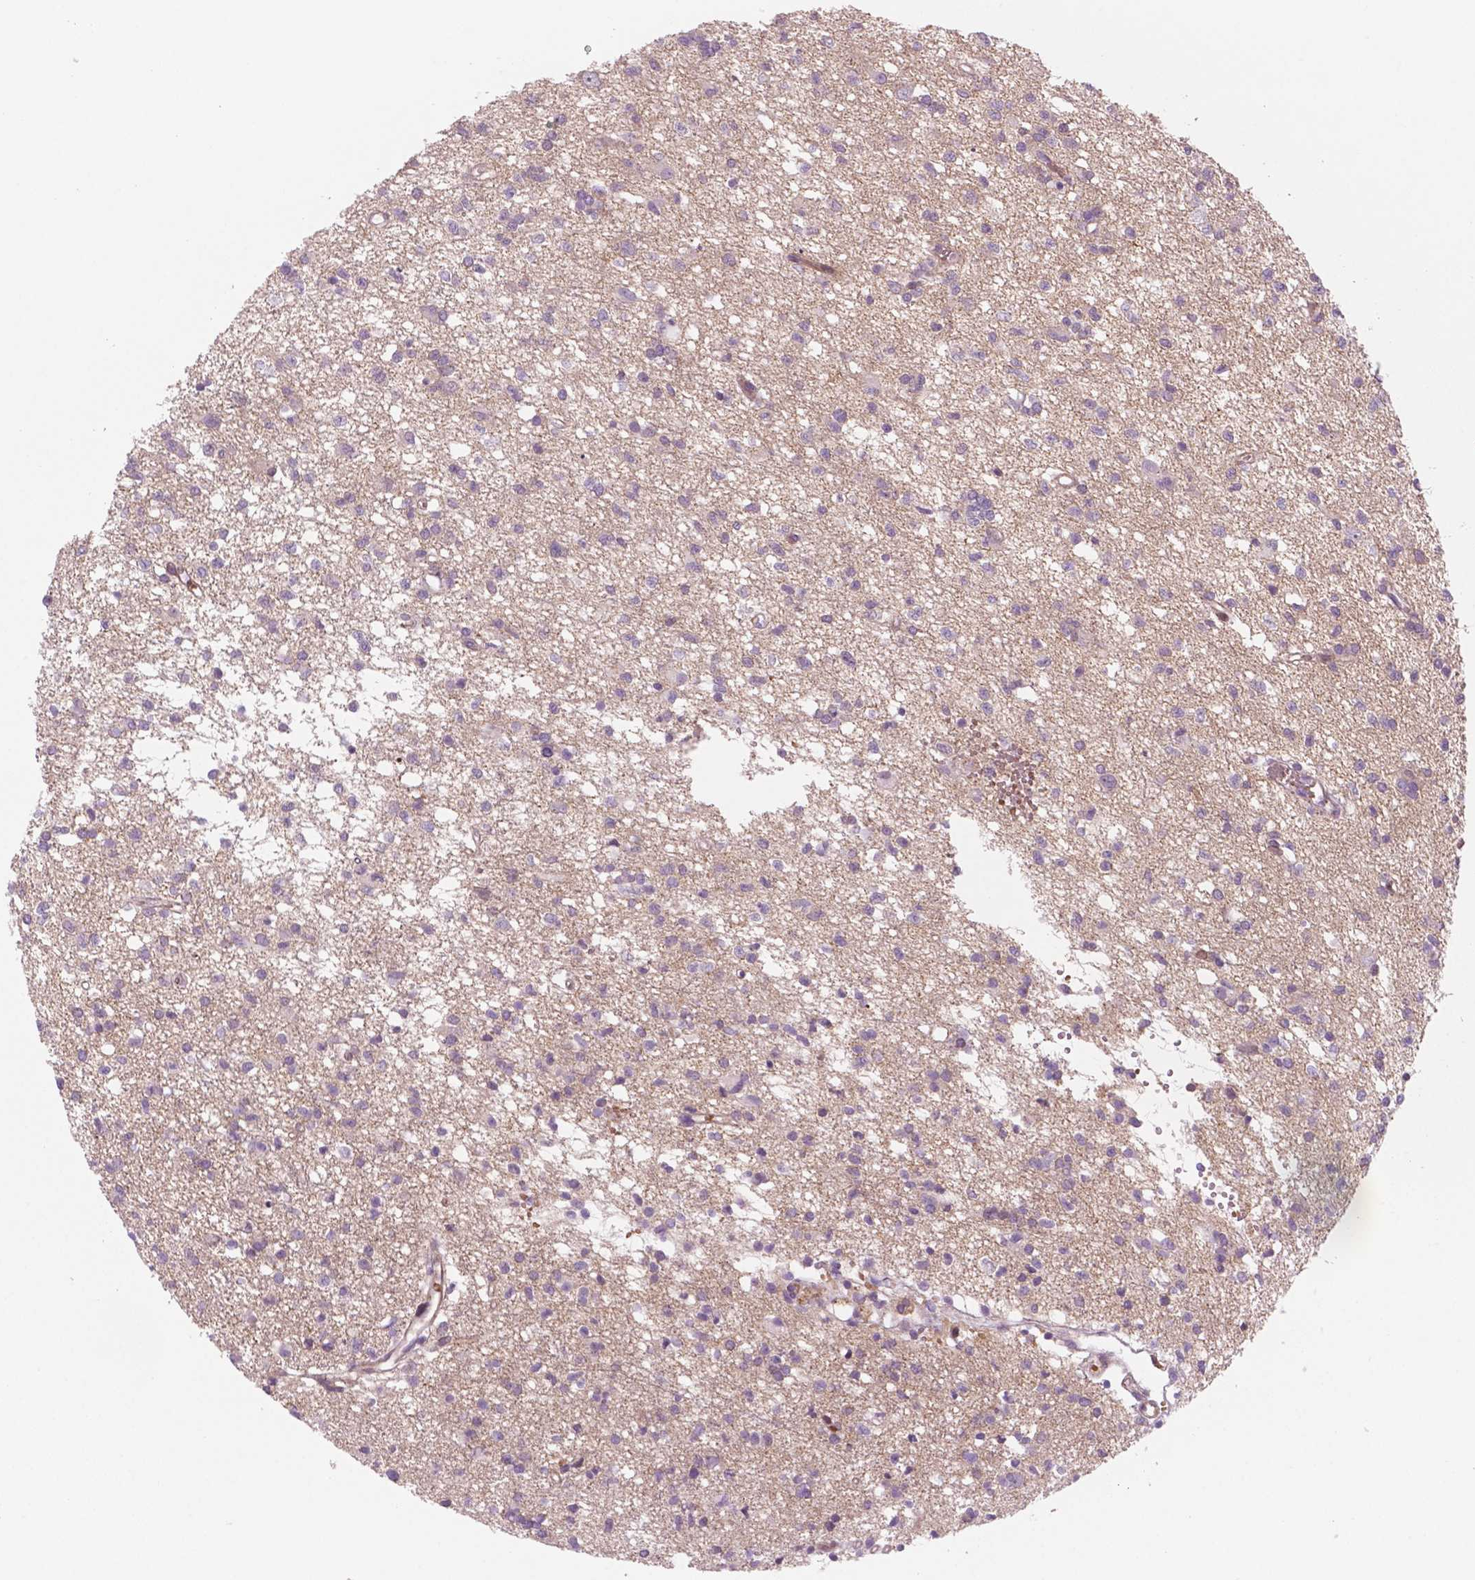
{"staining": {"intensity": "negative", "quantity": "none", "location": "none"}, "tissue": "glioma", "cell_type": "Tumor cells", "image_type": "cancer", "snomed": [{"axis": "morphology", "description": "Glioma, malignant, Low grade"}, {"axis": "topography", "description": "Brain"}], "caption": "Protein analysis of glioma displays no significant staining in tumor cells.", "gene": "RND3", "patient": {"sex": "male", "age": 64}}